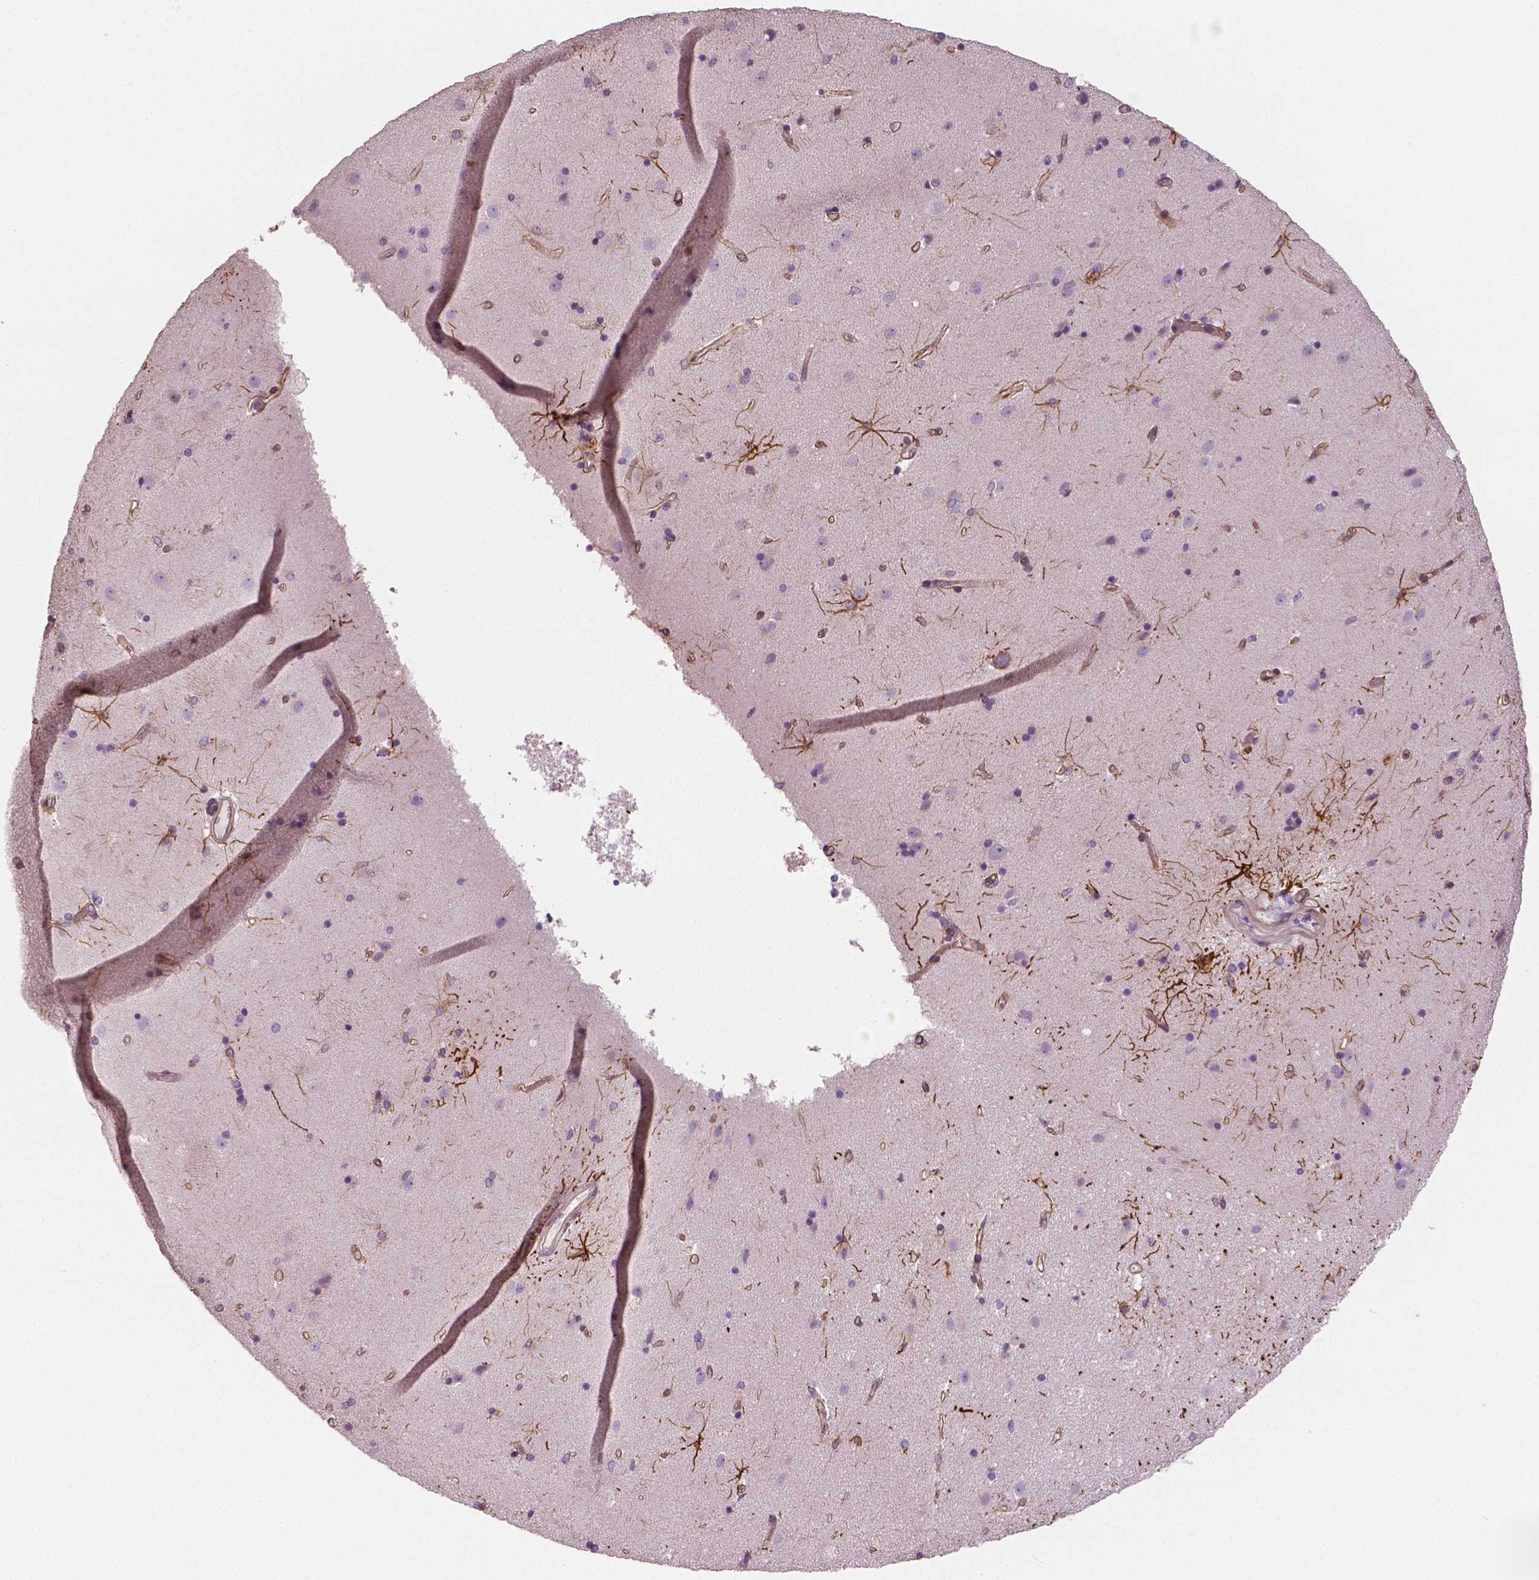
{"staining": {"intensity": "negative", "quantity": "none", "location": "none"}, "tissue": "caudate", "cell_type": "Glial cells", "image_type": "normal", "snomed": [{"axis": "morphology", "description": "Normal tissue, NOS"}, {"axis": "topography", "description": "Lateral ventricle wall"}], "caption": "Immunohistochemistry (IHC) of unremarkable caudate demonstrates no positivity in glial cells. (Stains: DAB immunohistochemistry (IHC) with hematoxylin counter stain, Microscopy: brightfield microscopy at high magnification).", "gene": "PTX3", "patient": {"sex": "female", "age": 71}}